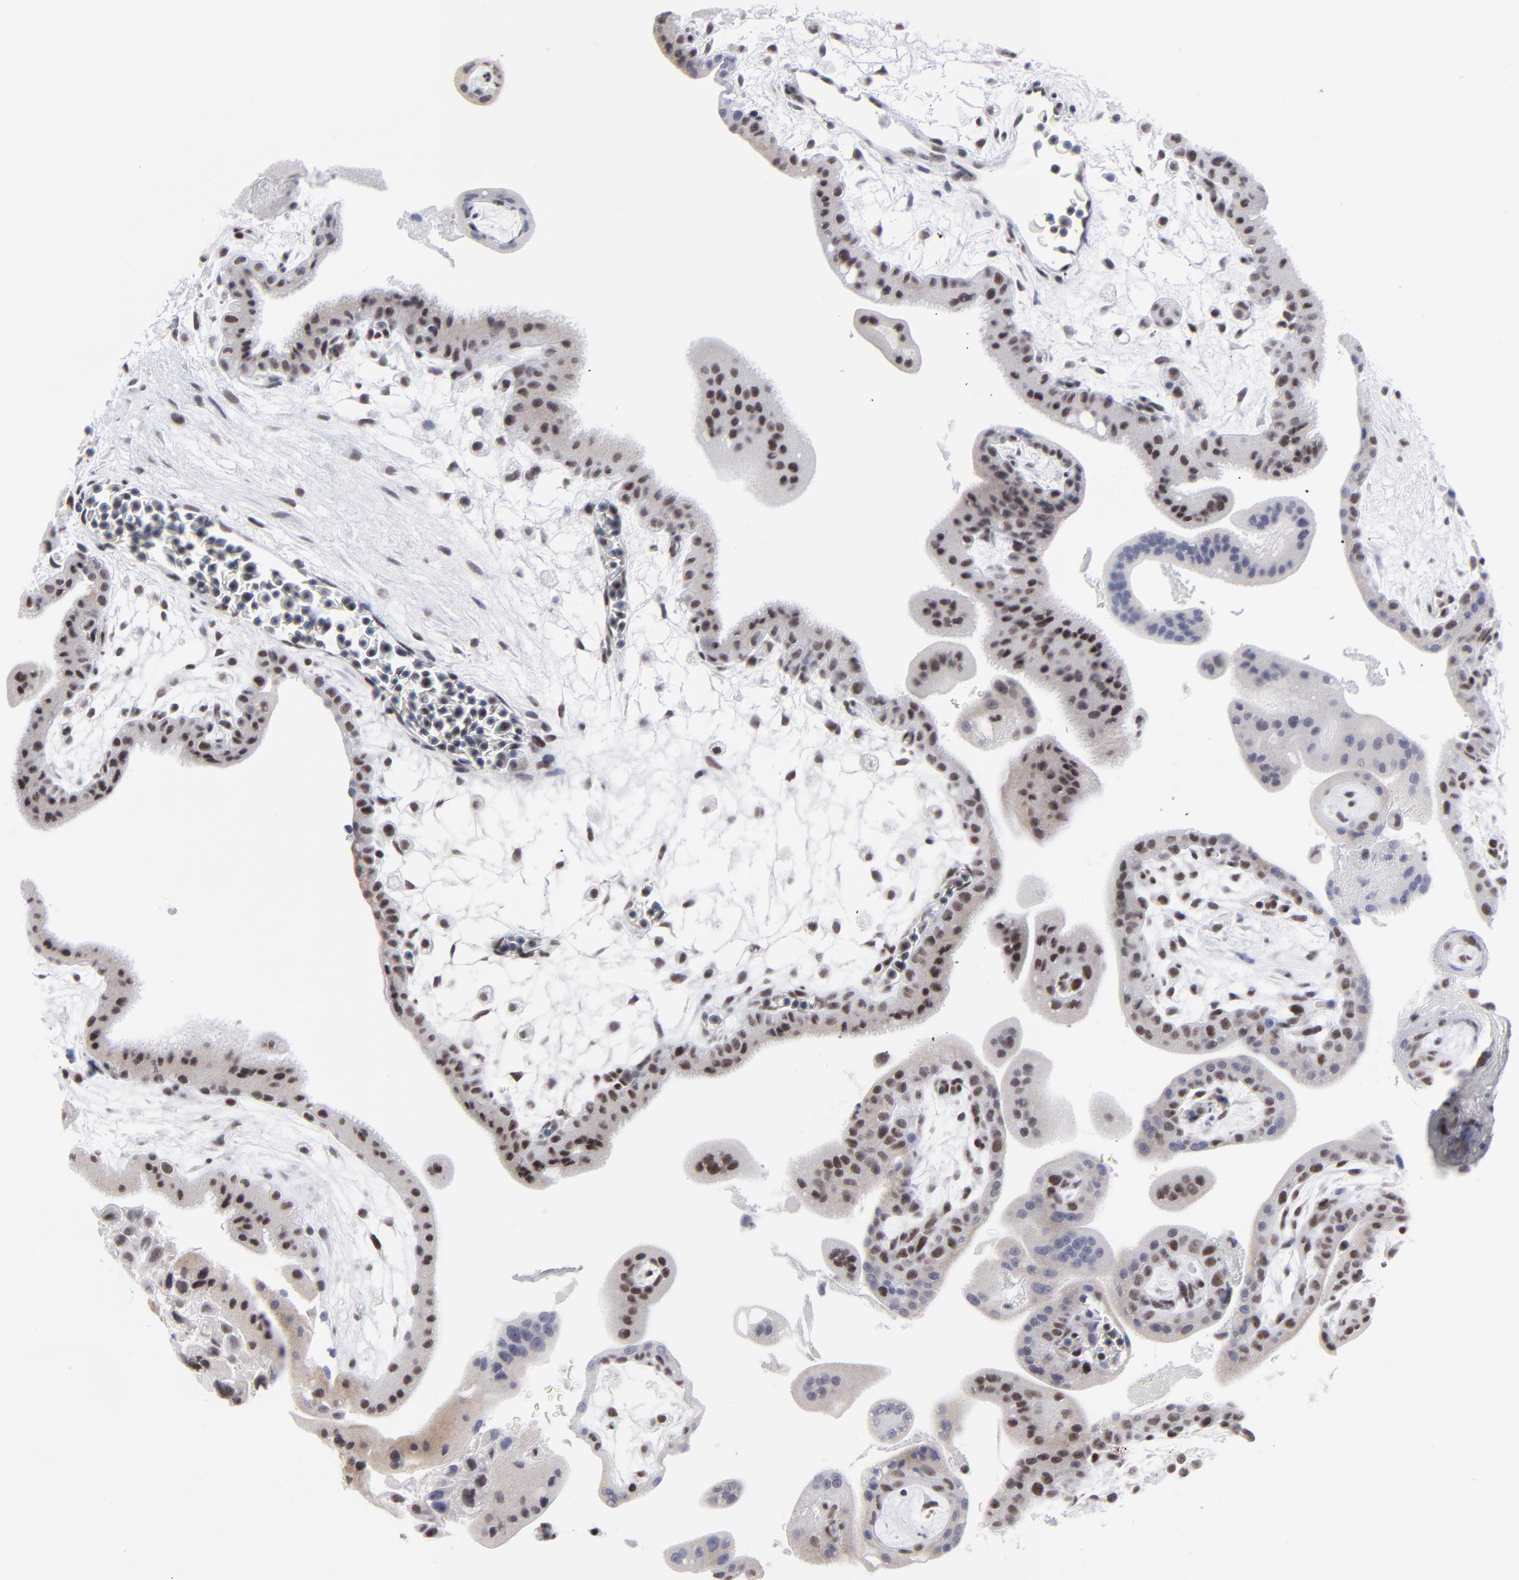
{"staining": {"intensity": "weak", "quantity": "25%-75%", "location": "cytoplasmic/membranous,nuclear"}, "tissue": "placenta", "cell_type": "Decidual cells", "image_type": "normal", "snomed": [{"axis": "morphology", "description": "Normal tissue, NOS"}, {"axis": "topography", "description": "Placenta"}], "caption": "DAB (3,3'-diaminobenzidine) immunohistochemical staining of benign human placenta displays weak cytoplasmic/membranous,nuclear protein positivity in about 25%-75% of decidual cells. (DAB (3,3'-diaminobenzidine) = brown stain, brightfield microscopy at high magnification).", "gene": "SP2", "patient": {"sex": "female", "age": 35}}